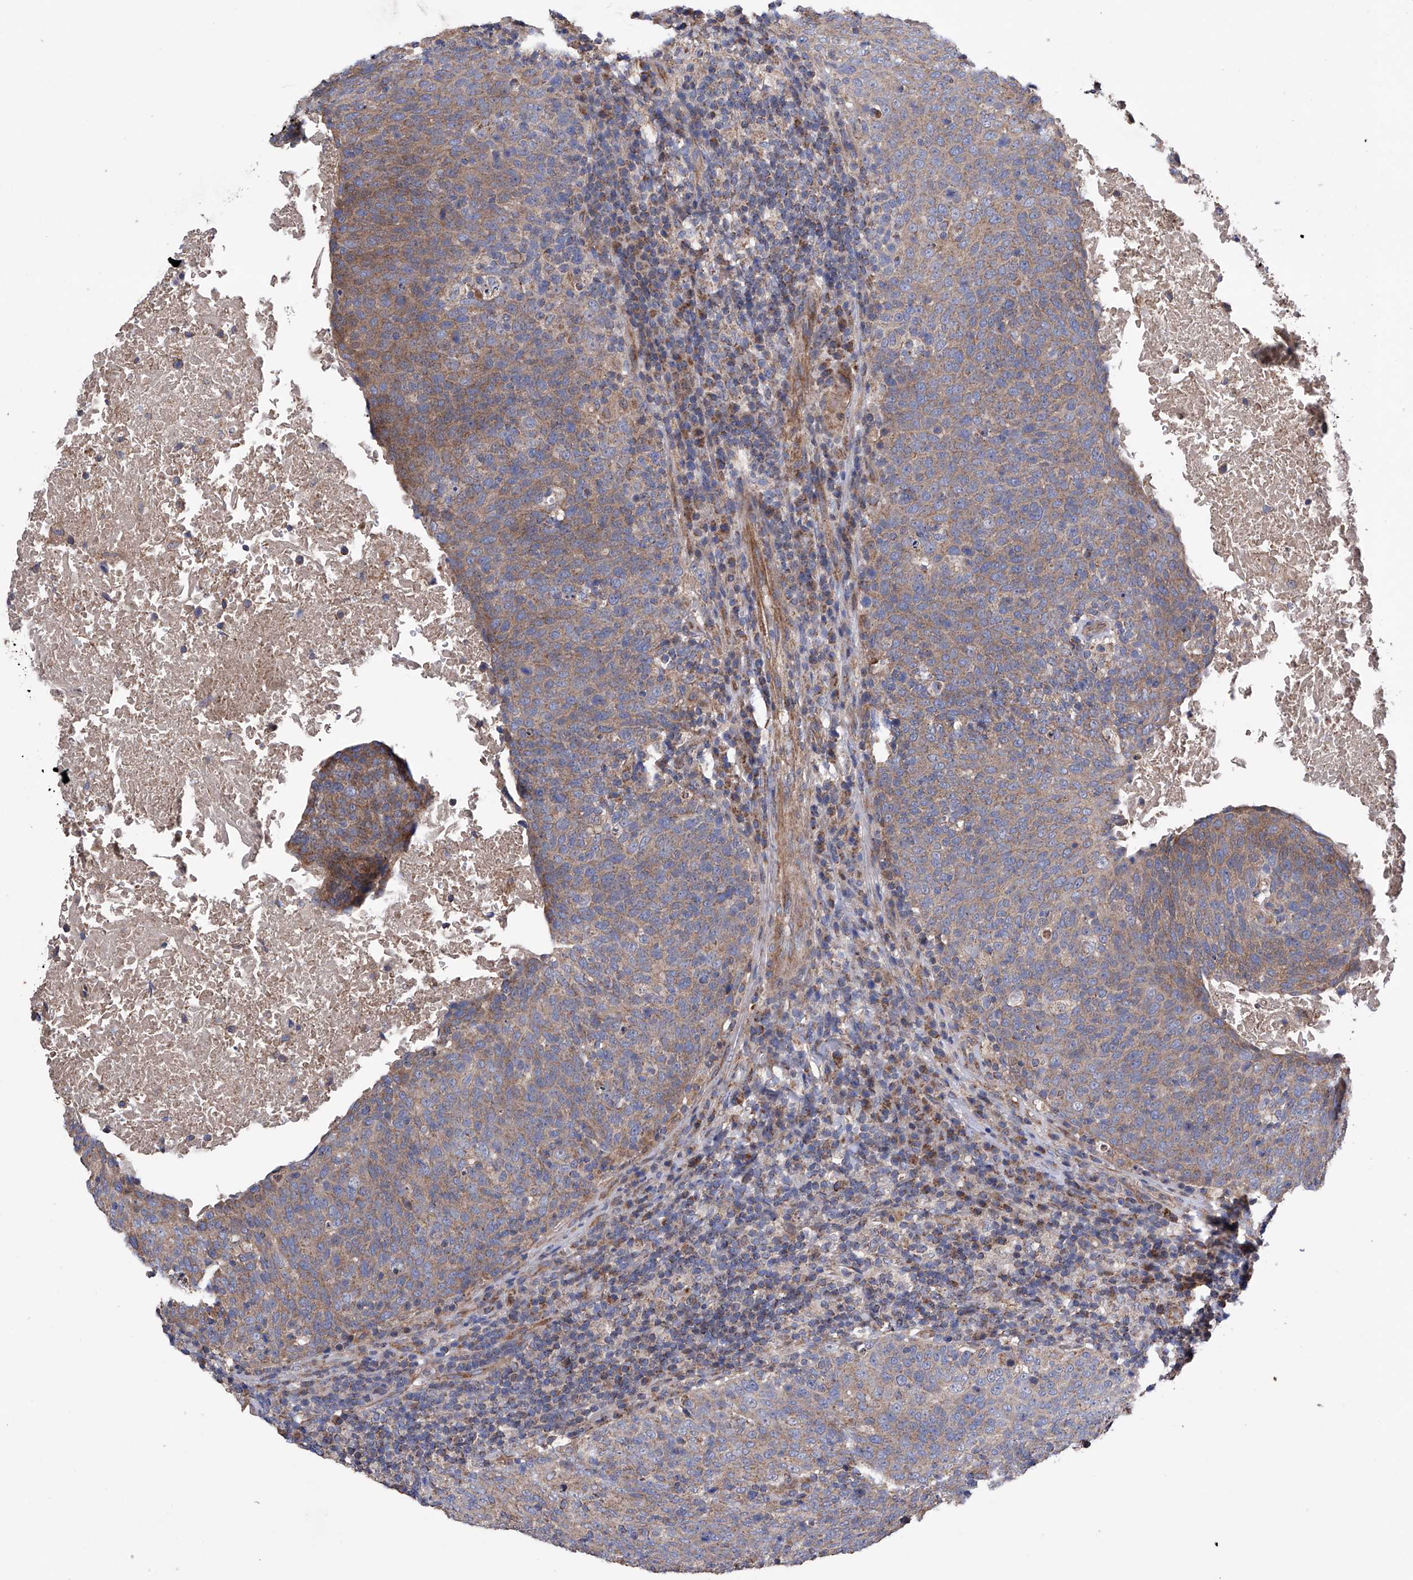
{"staining": {"intensity": "moderate", "quantity": "25%-75%", "location": "cytoplasmic/membranous"}, "tissue": "head and neck cancer", "cell_type": "Tumor cells", "image_type": "cancer", "snomed": [{"axis": "morphology", "description": "Squamous cell carcinoma, NOS"}, {"axis": "morphology", "description": "Squamous cell carcinoma, metastatic, NOS"}, {"axis": "topography", "description": "Lymph node"}, {"axis": "topography", "description": "Head-Neck"}], "caption": "DAB (3,3'-diaminobenzidine) immunohistochemical staining of human head and neck cancer (metastatic squamous cell carcinoma) reveals moderate cytoplasmic/membranous protein staining in about 25%-75% of tumor cells.", "gene": "EFCAB2", "patient": {"sex": "male", "age": 62}}